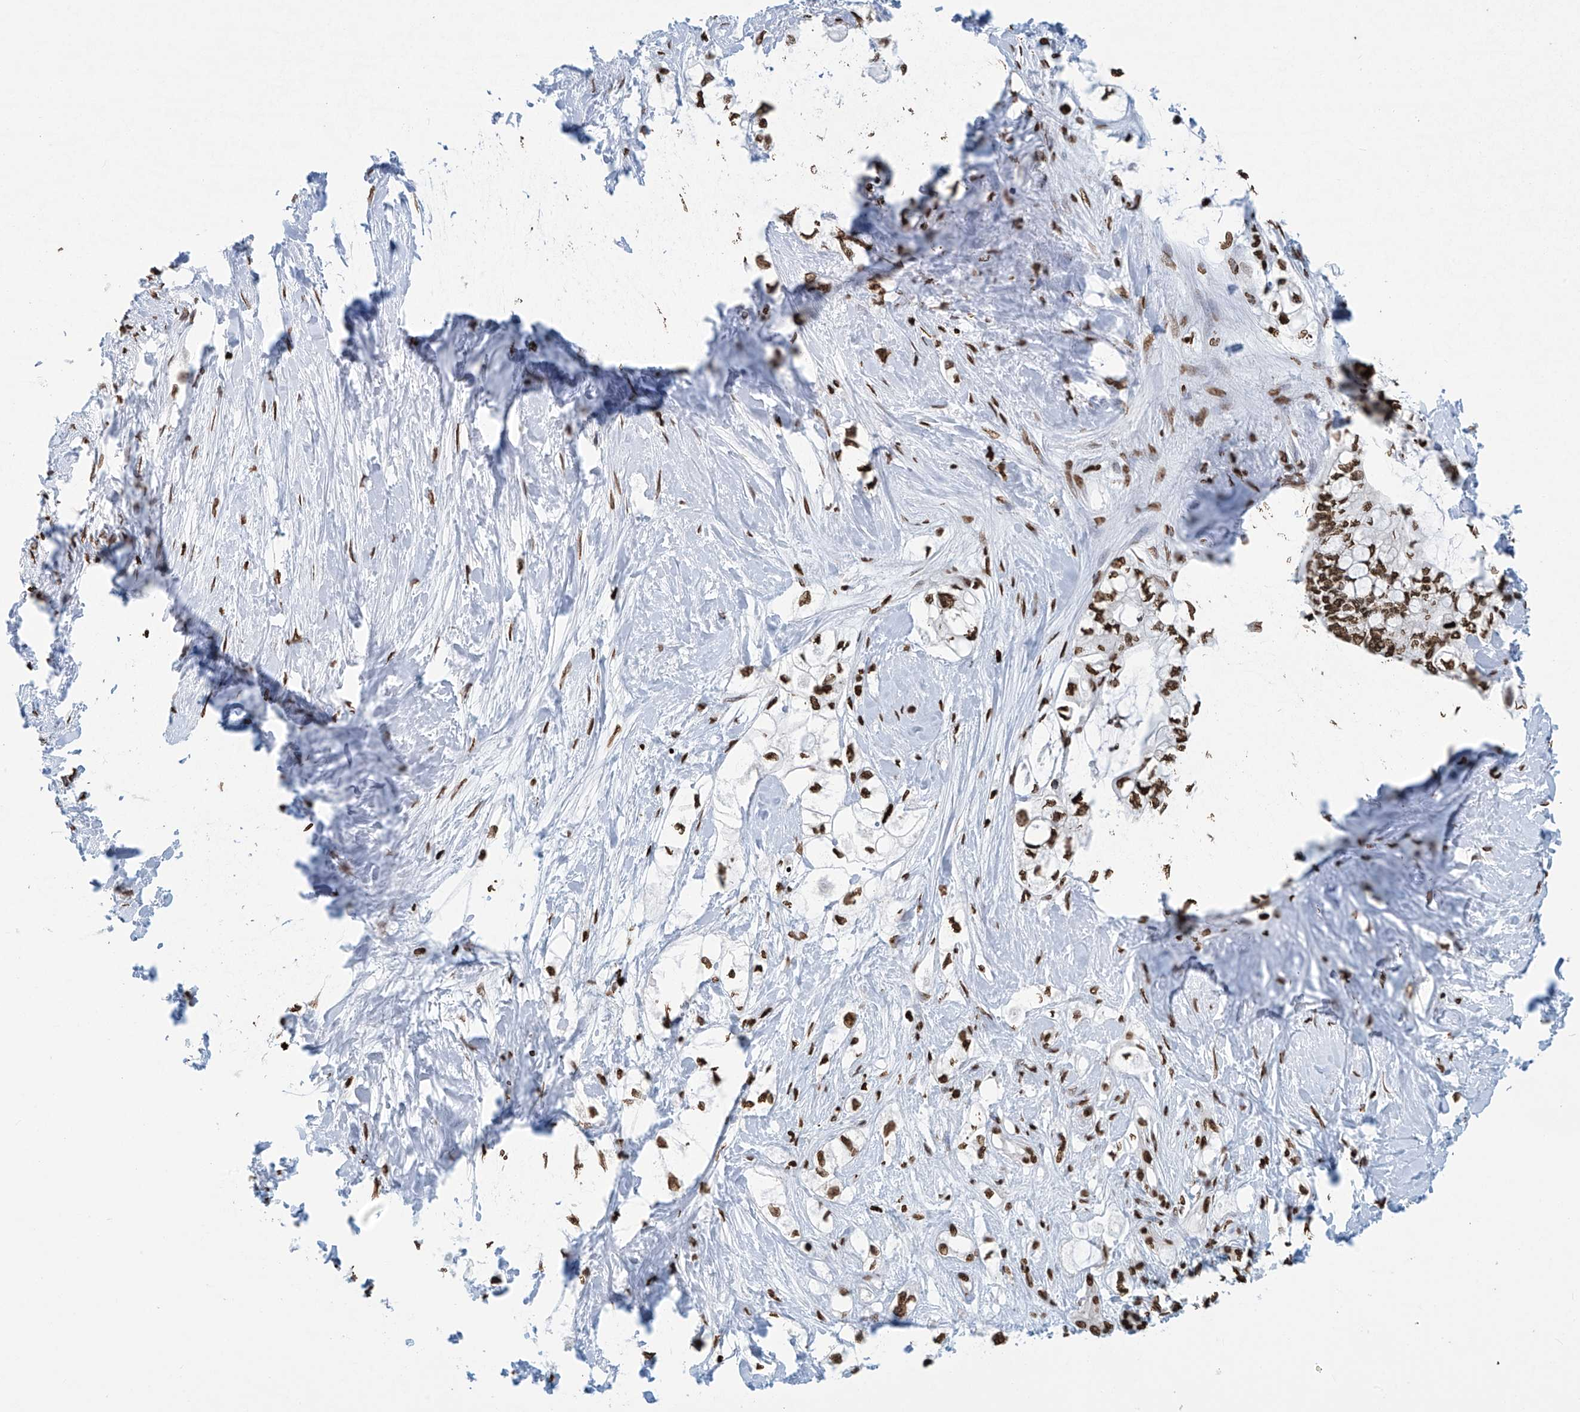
{"staining": {"intensity": "moderate", "quantity": ">75%", "location": "nuclear"}, "tissue": "pancreatic cancer", "cell_type": "Tumor cells", "image_type": "cancer", "snomed": [{"axis": "morphology", "description": "Adenocarcinoma, NOS"}, {"axis": "topography", "description": "Pancreas"}], "caption": "The immunohistochemical stain labels moderate nuclear positivity in tumor cells of pancreatic cancer (adenocarcinoma) tissue. Immunohistochemistry stains the protein of interest in brown and the nuclei are stained blue.", "gene": "DPPA2", "patient": {"sex": "male", "age": 70}}